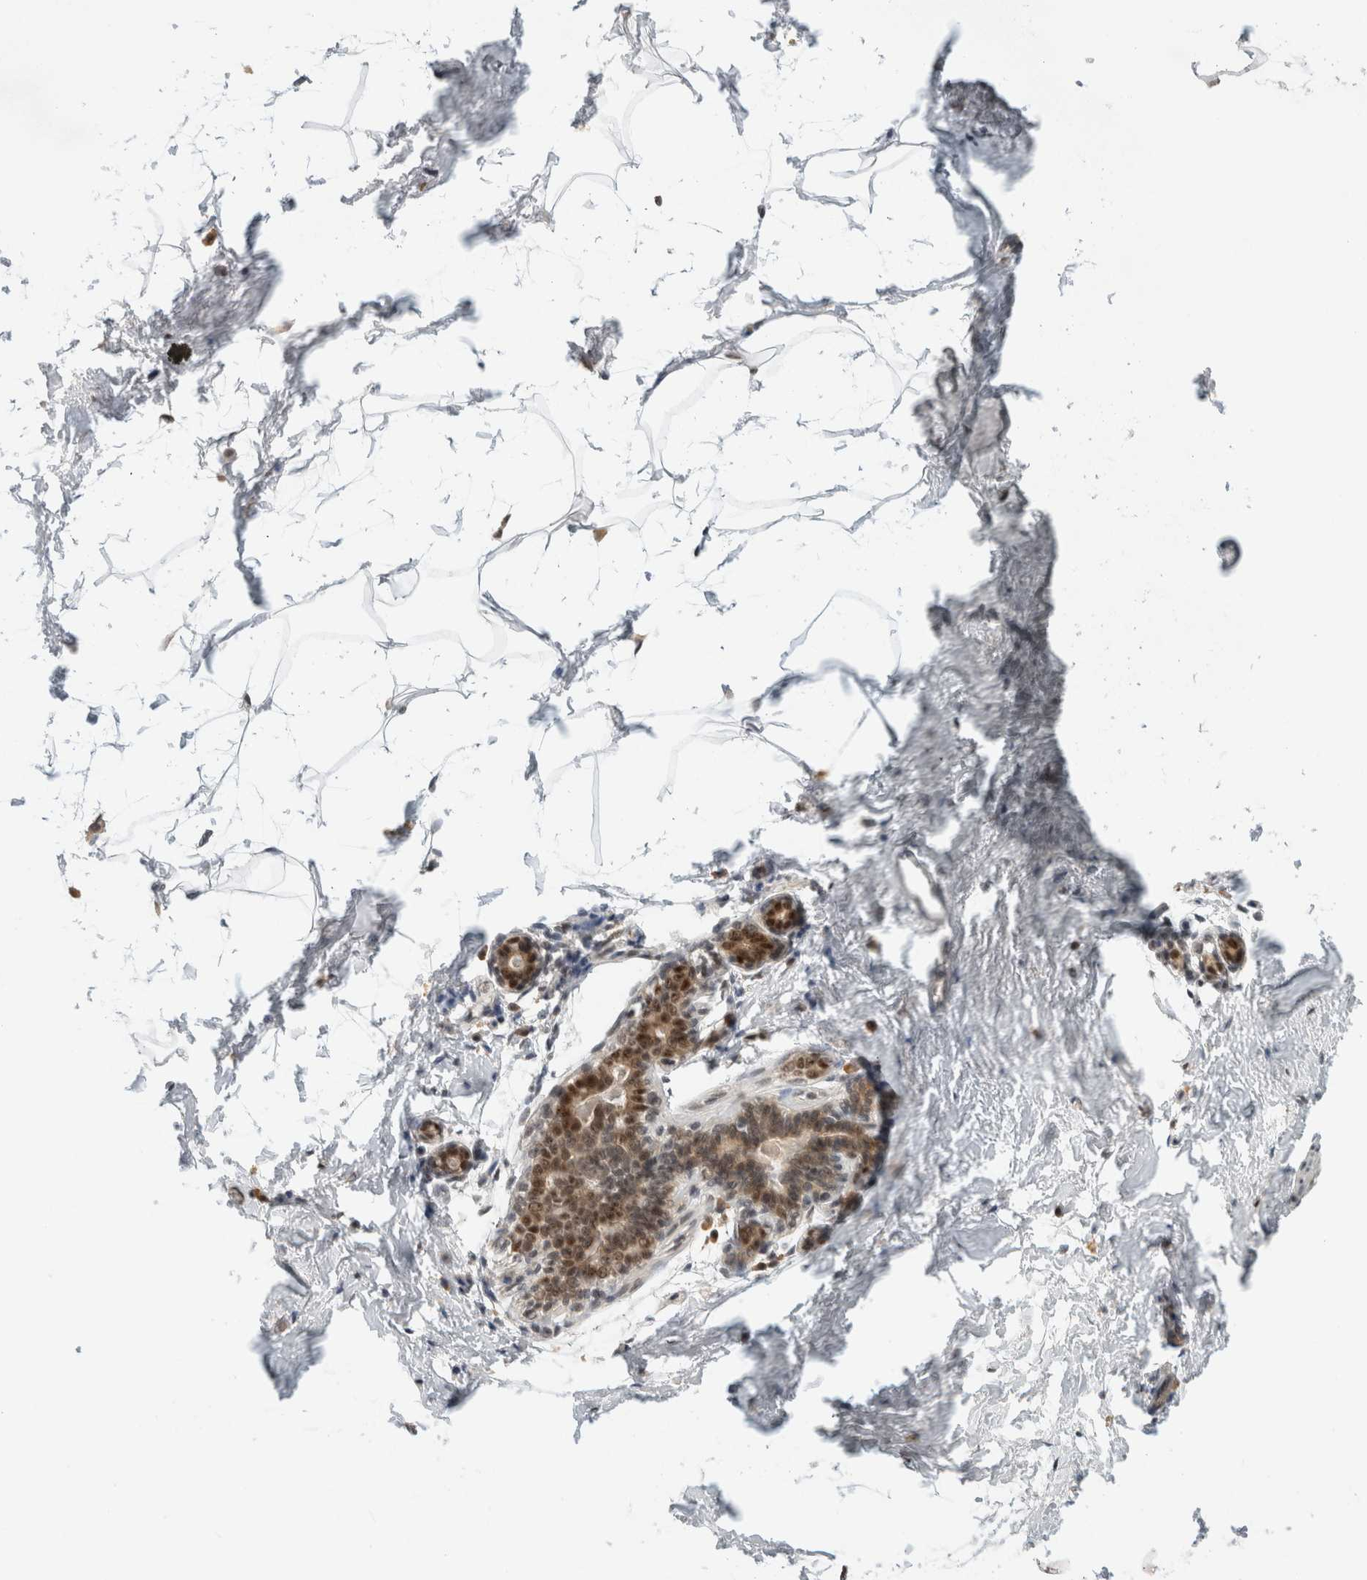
{"staining": {"intensity": "negative", "quantity": "none", "location": "none"}, "tissue": "breast", "cell_type": "Adipocytes", "image_type": "normal", "snomed": [{"axis": "morphology", "description": "Normal tissue, NOS"}, {"axis": "topography", "description": "Breast"}], "caption": "Histopathology image shows no protein positivity in adipocytes of benign breast.", "gene": "NCAPG2", "patient": {"sex": "female", "age": 62}}